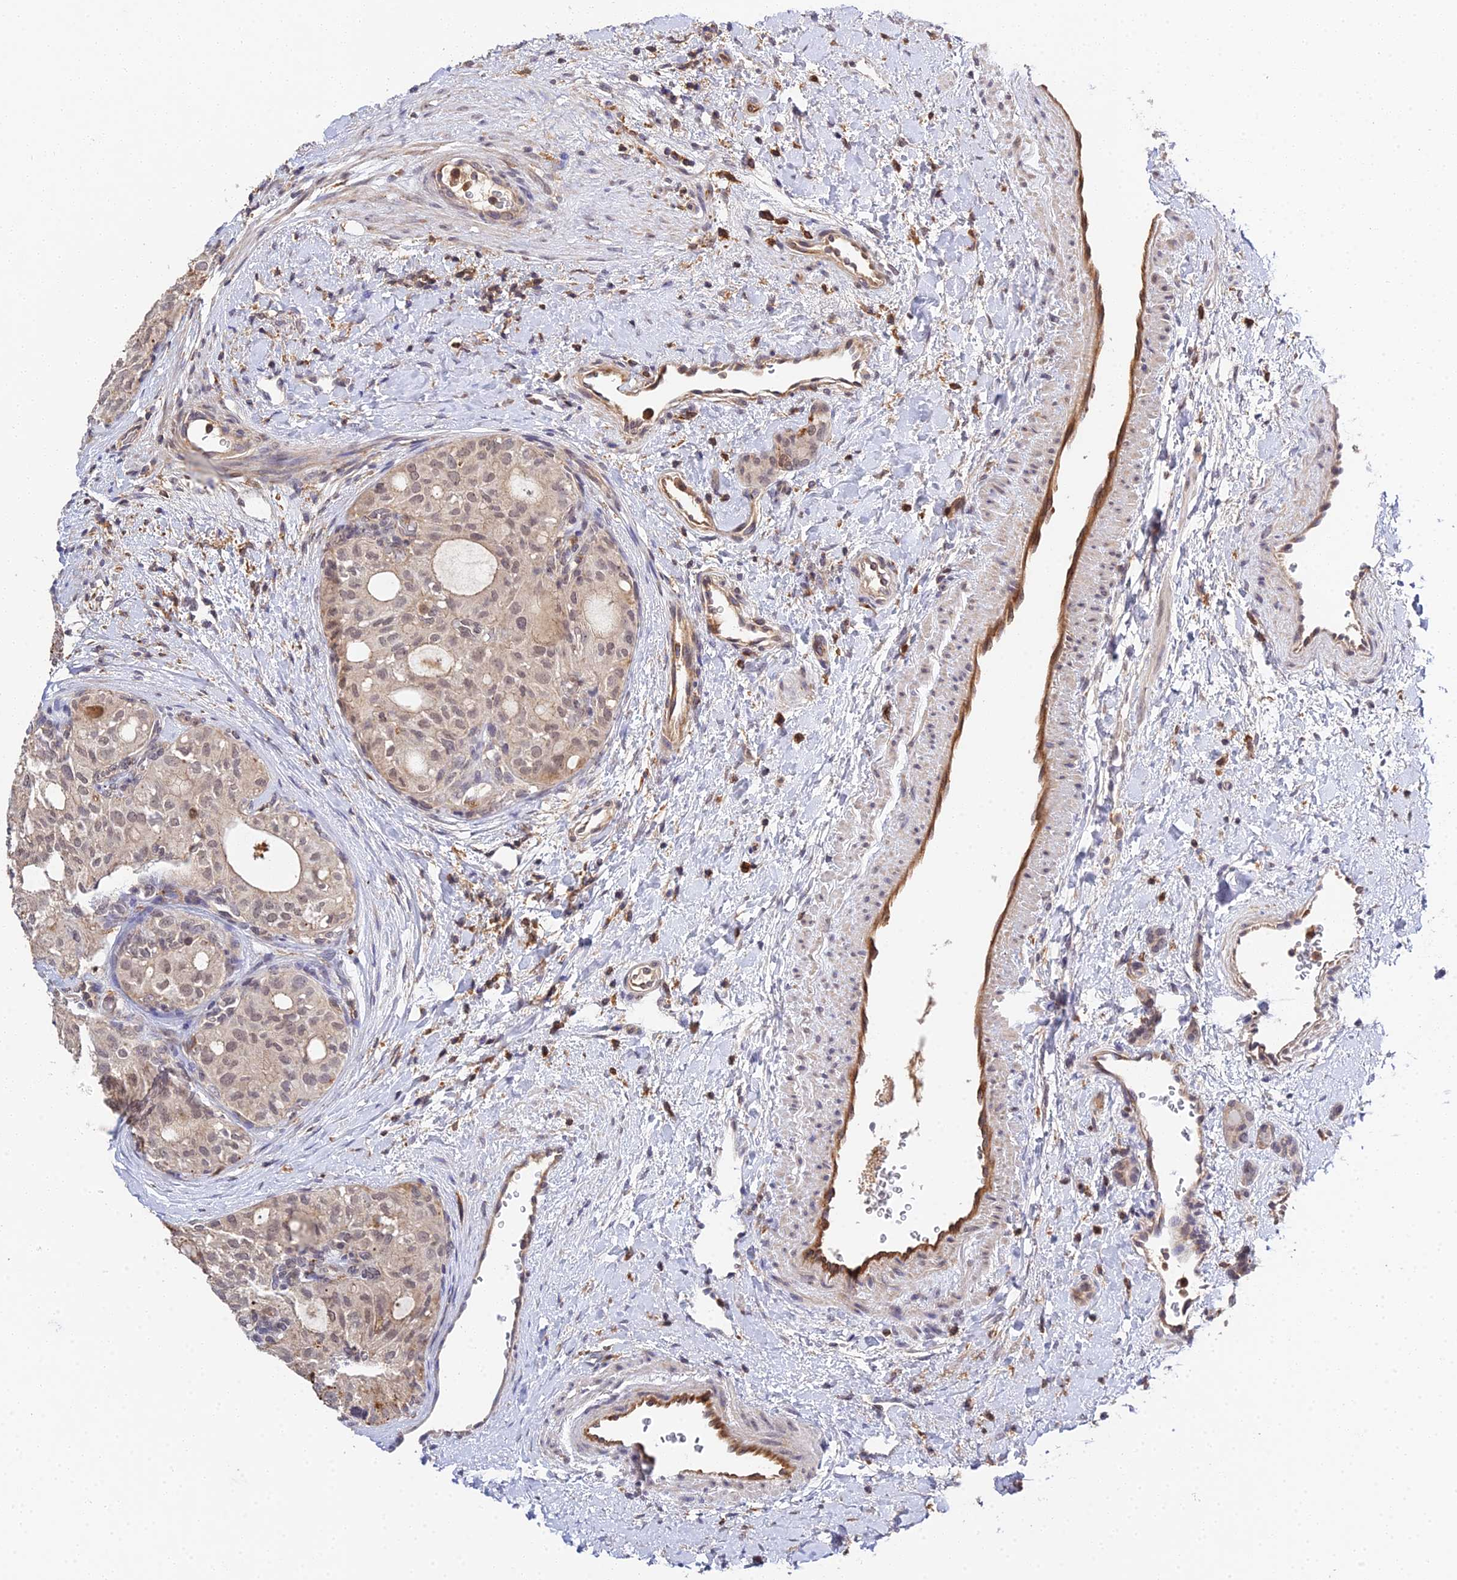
{"staining": {"intensity": "weak", "quantity": ">75%", "location": "cytoplasmic/membranous,nuclear"}, "tissue": "thyroid cancer", "cell_type": "Tumor cells", "image_type": "cancer", "snomed": [{"axis": "morphology", "description": "Follicular adenoma carcinoma, NOS"}, {"axis": "topography", "description": "Thyroid gland"}], "caption": "This image displays immunohistochemistry (IHC) staining of thyroid cancer, with low weak cytoplasmic/membranous and nuclear staining in about >75% of tumor cells.", "gene": "TPRX1", "patient": {"sex": "male", "age": 75}}